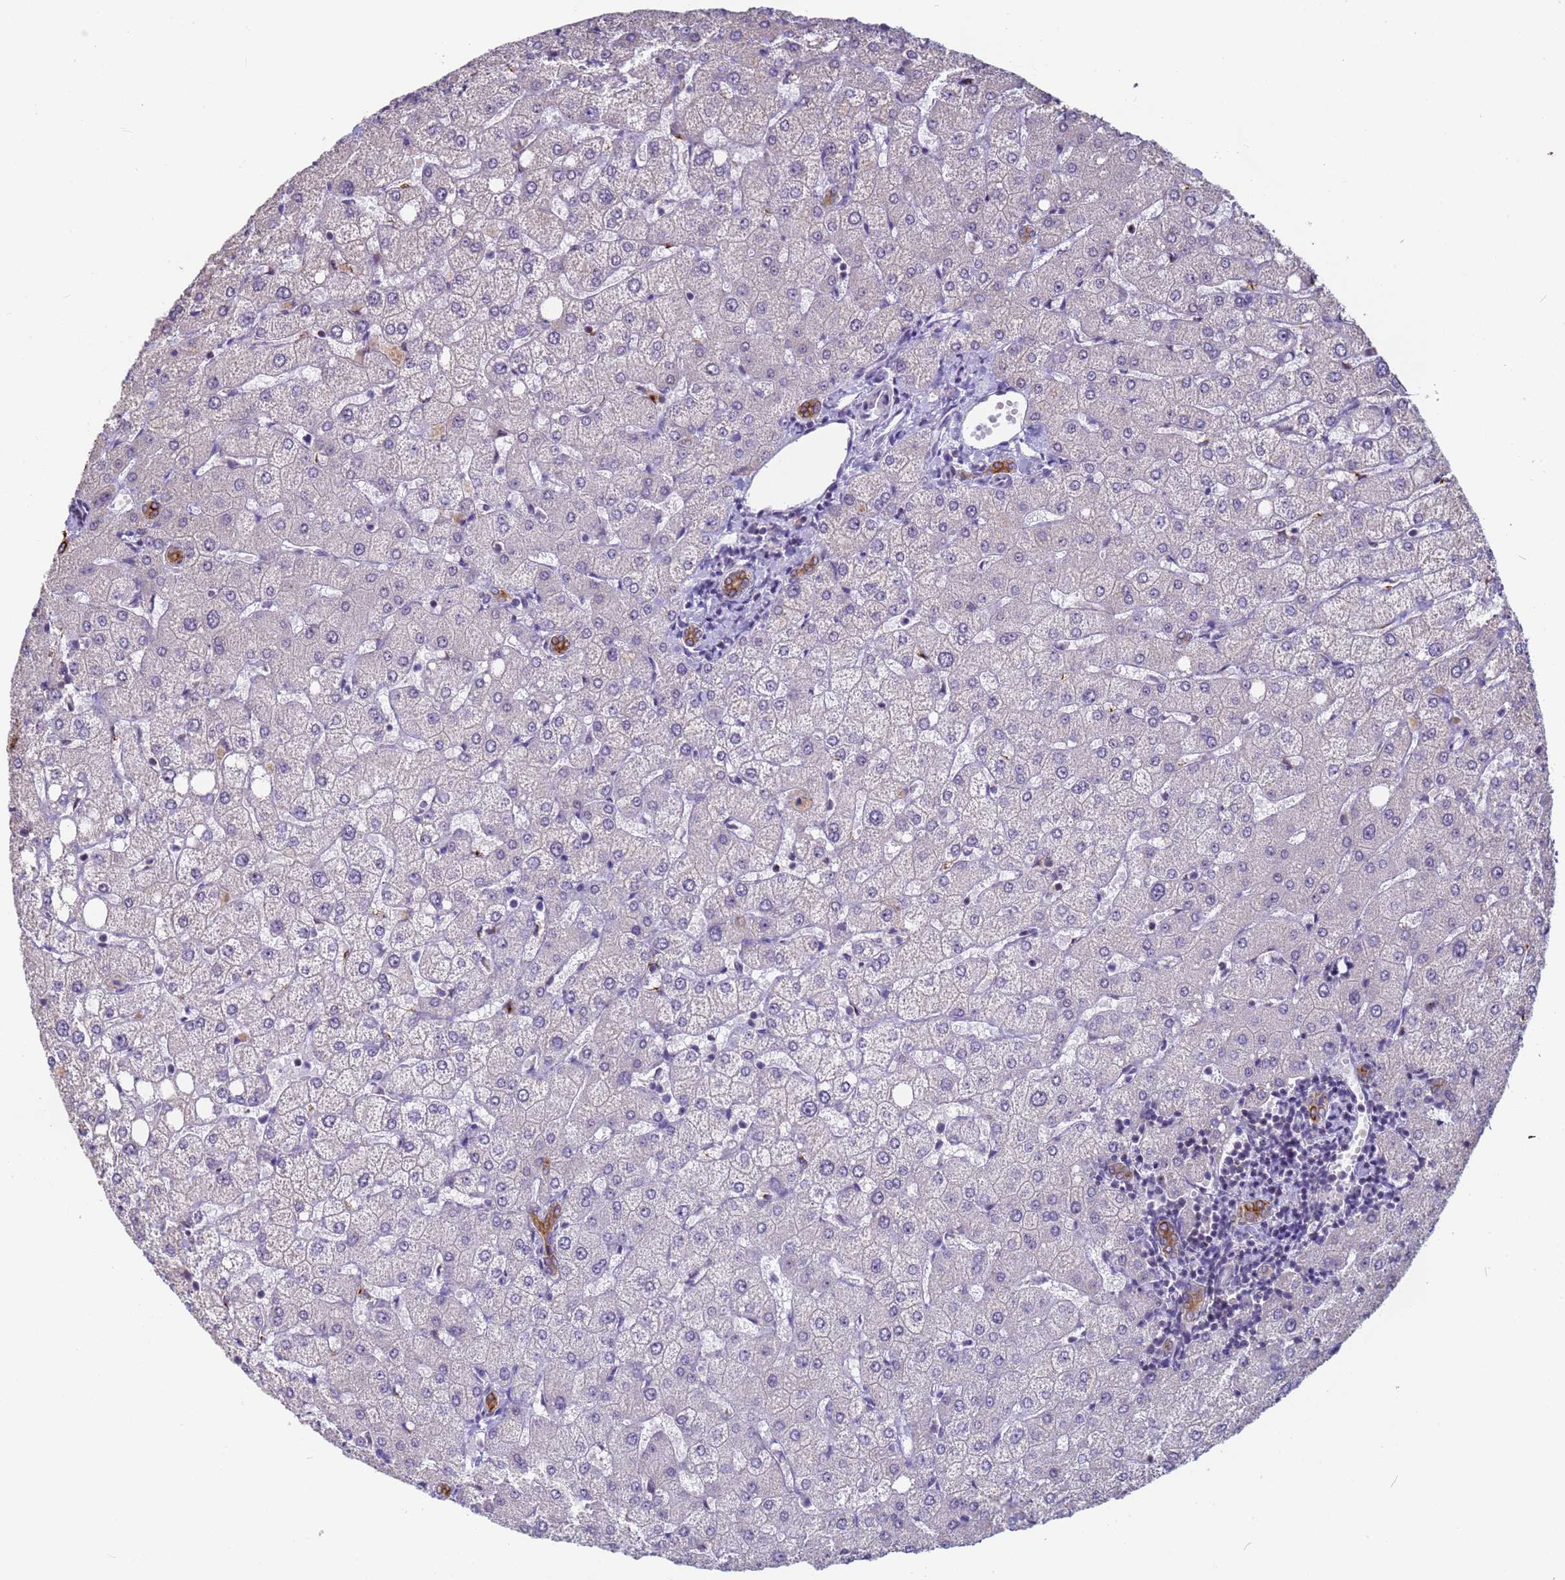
{"staining": {"intensity": "moderate", "quantity": ">75%", "location": "cytoplasmic/membranous"}, "tissue": "liver", "cell_type": "Cholangiocytes", "image_type": "normal", "snomed": [{"axis": "morphology", "description": "Normal tissue, NOS"}, {"axis": "topography", "description": "Liver"}], "caption": "Protein expression analysis of unremarkable human liver reveals moderate cytoplasmic/membranous expression in about >75% of cholangiocytes.", "gene": "VWA3A", "patient": {"sex": "female", "age": 54}}